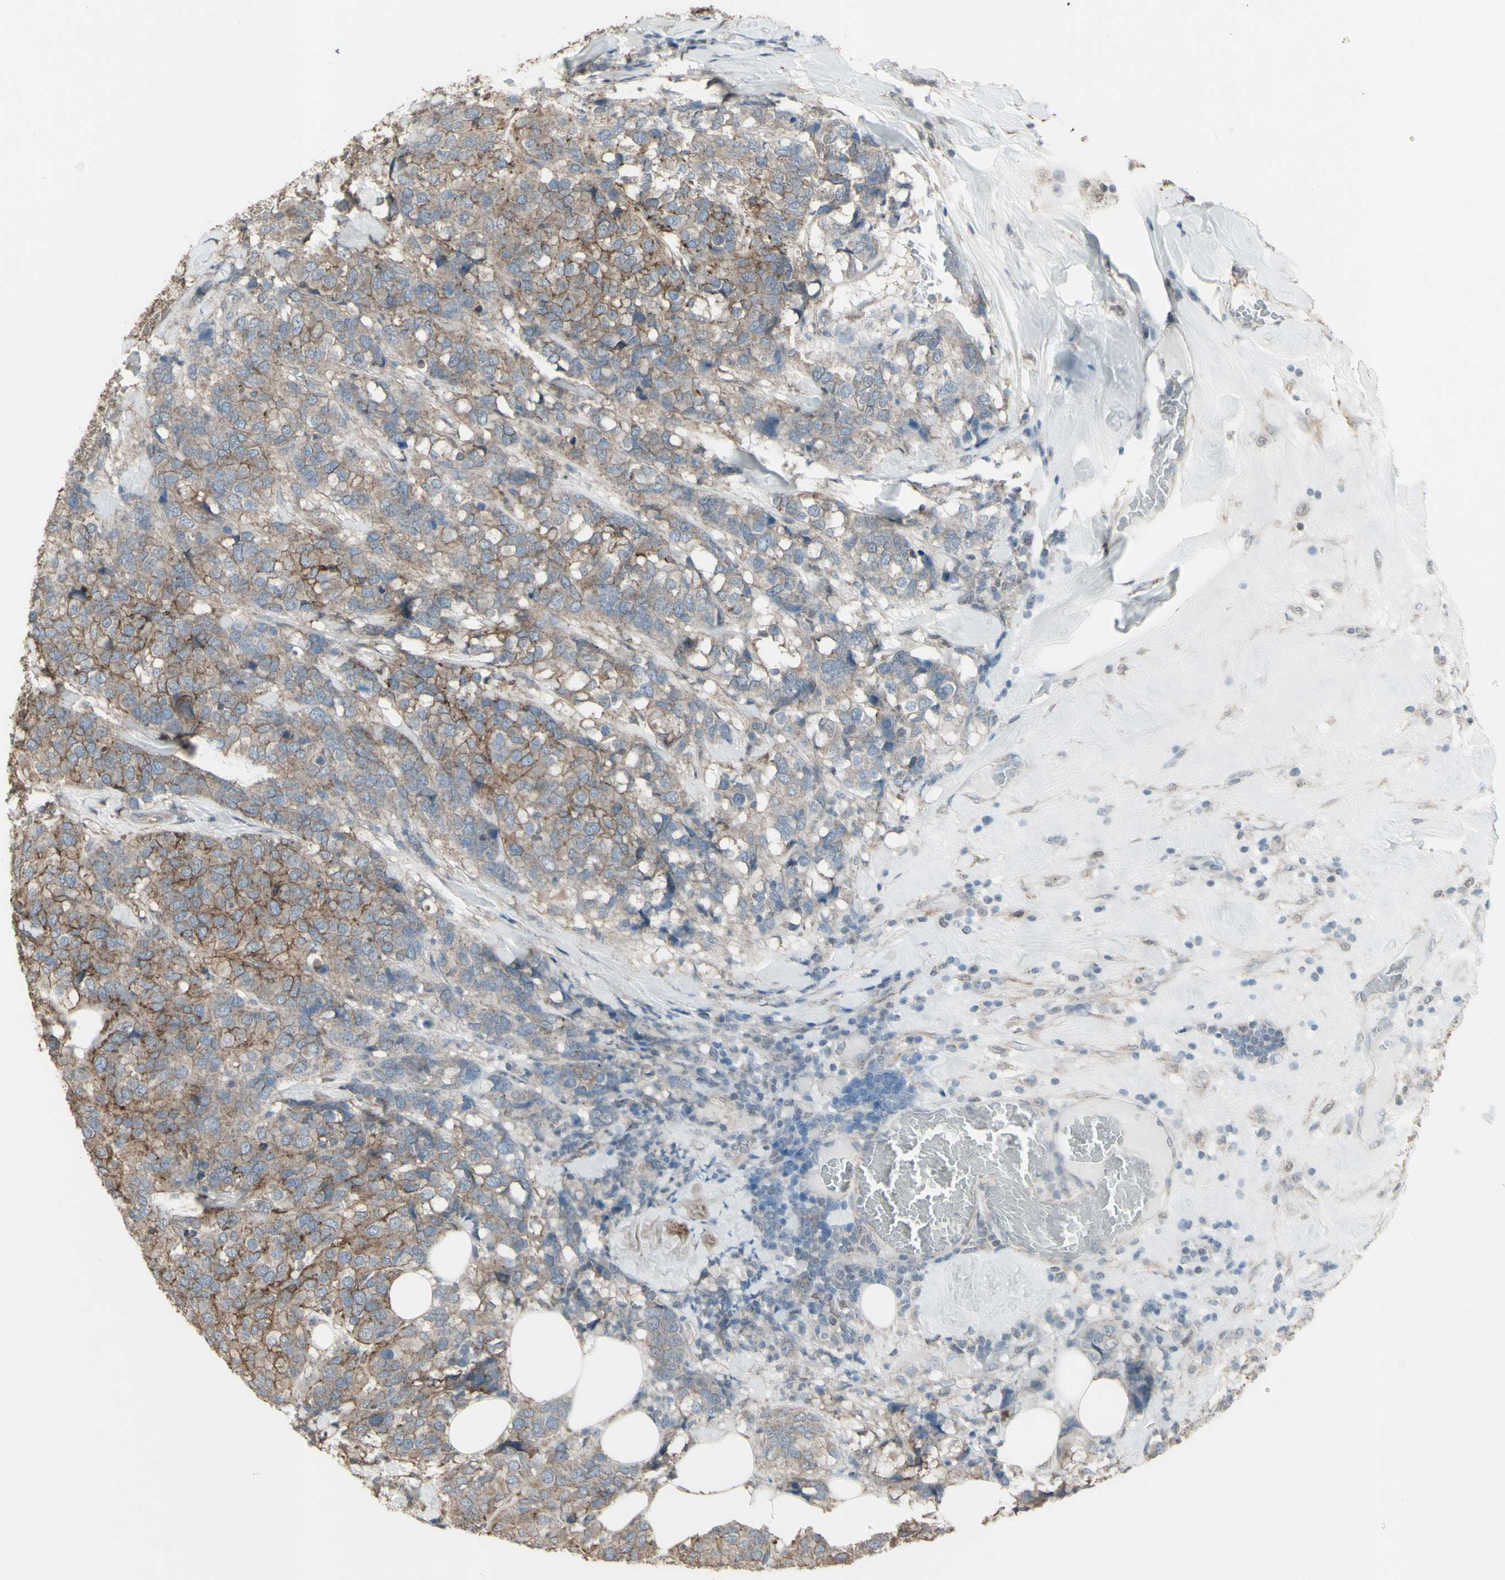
{"staining": {"intensity": "moderate", "quantity": ">75%", "location": "cytoplasmic/membranous"}, "tissue": "breast cancer", "cell_type": "Tumor cells", "image_type": "cancer", "snomed": [{"axis": "morphology", "description": "Lobular carcinoma"}, {"axis": "topography", "description": "Breast"}], "caption": "Breast cancer (lobular carcinoma) stained for a protein reveals moderate cytoplasmic/membranous positivity in tumor cells.", "gene": "FXYD3", "patient": {"sex": "female", "age": 59}}